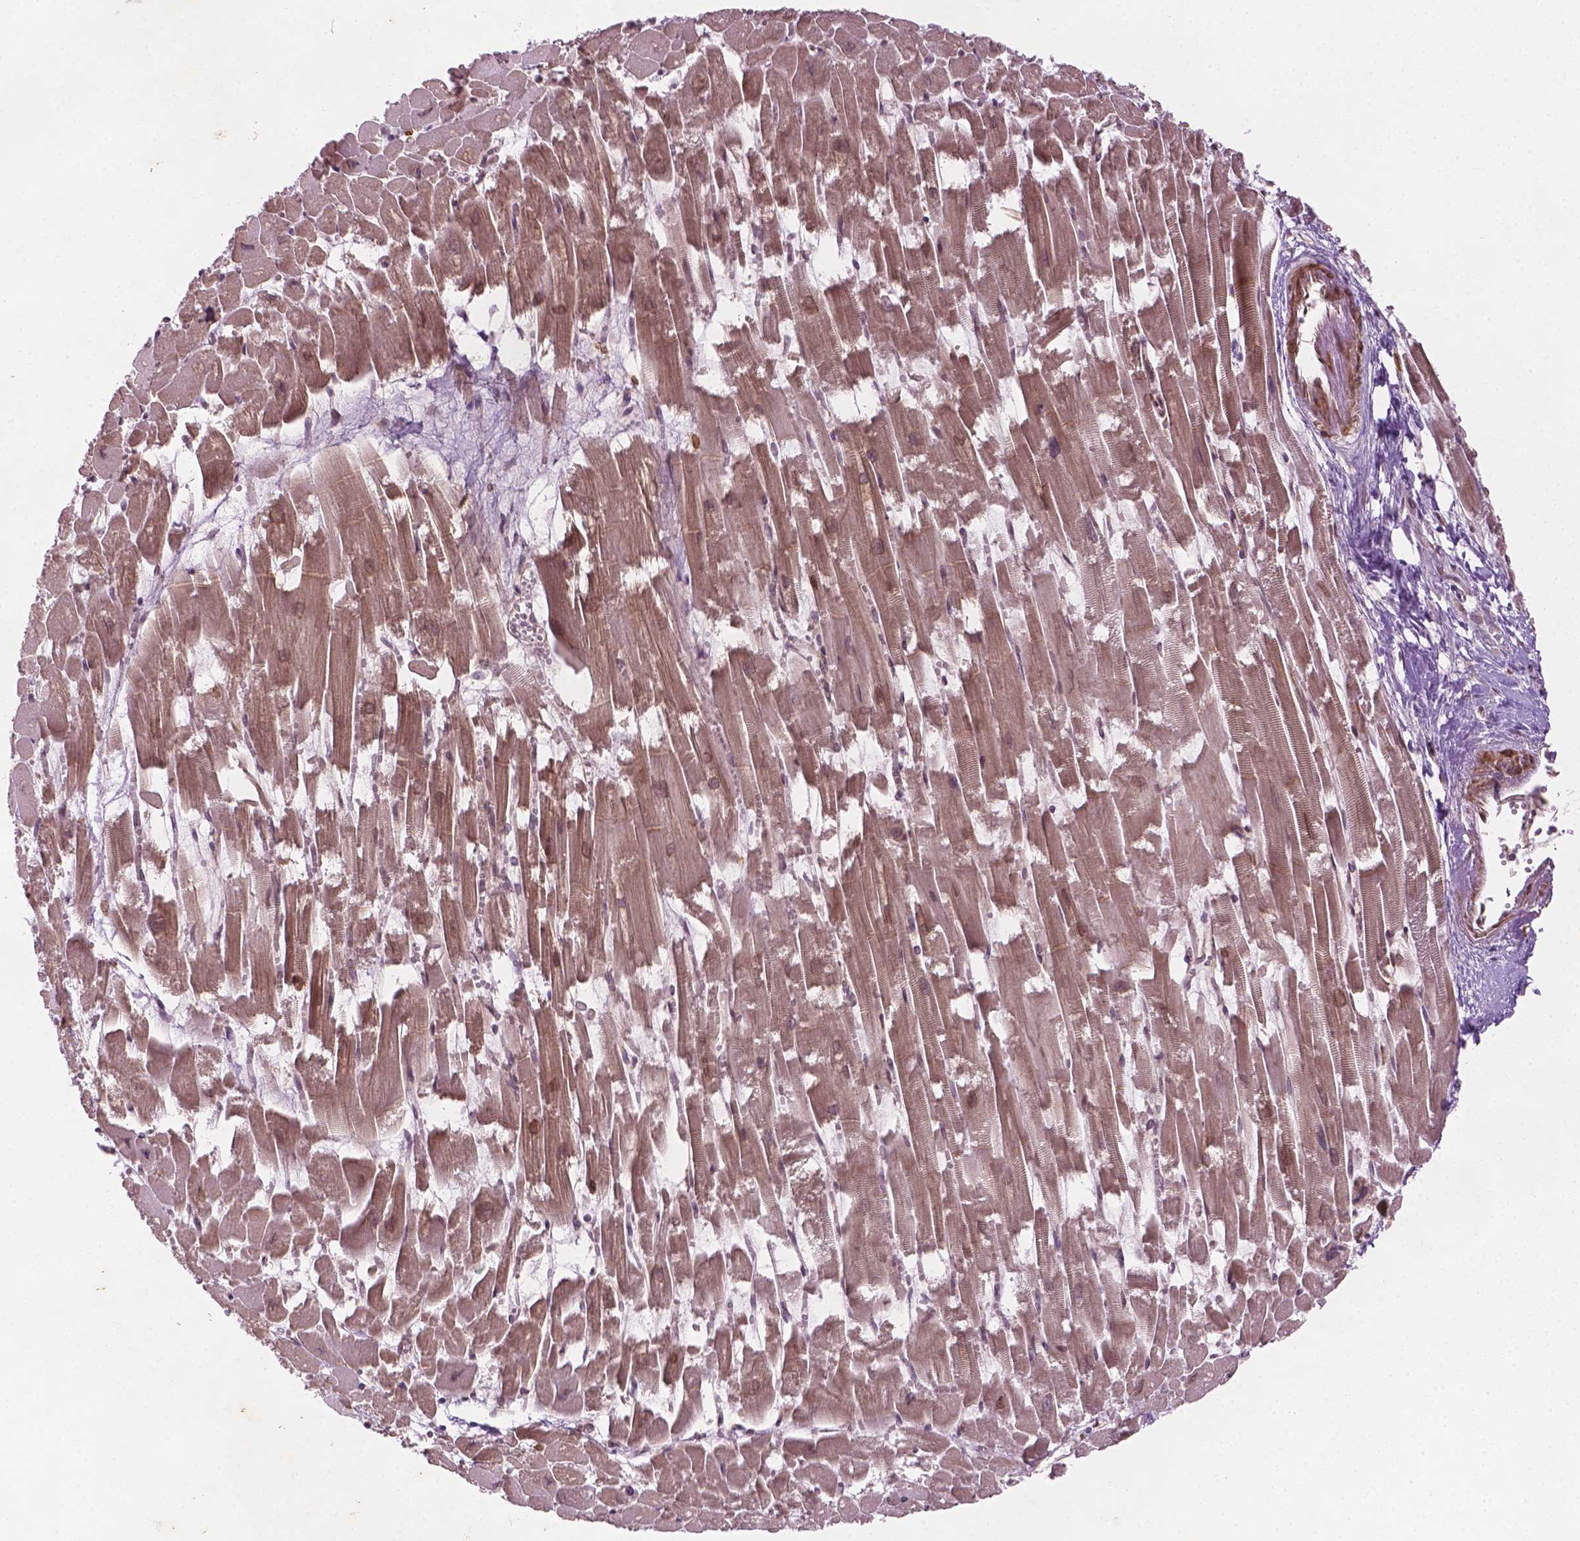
{"staining": {"intensity": "weak", "quantity": ">75%", "location": "cytoplasmic/membranous"}, "tissue": "heart muscle", "cell_type": "Cardiomyocytes", "image_type": "normal", "snomed": [{"axis": "morphology", "description": "Normal tissue, NOS"}, {"axis": "topography", "description": "Heart"}], "caption": "A brown stain labels weak cytoplasmic/membranous staining of a protein in cardiomyocytes of benign human heart muscle.", "gene": "TCHP", "patient": {"sex": "female", "age": 52}}